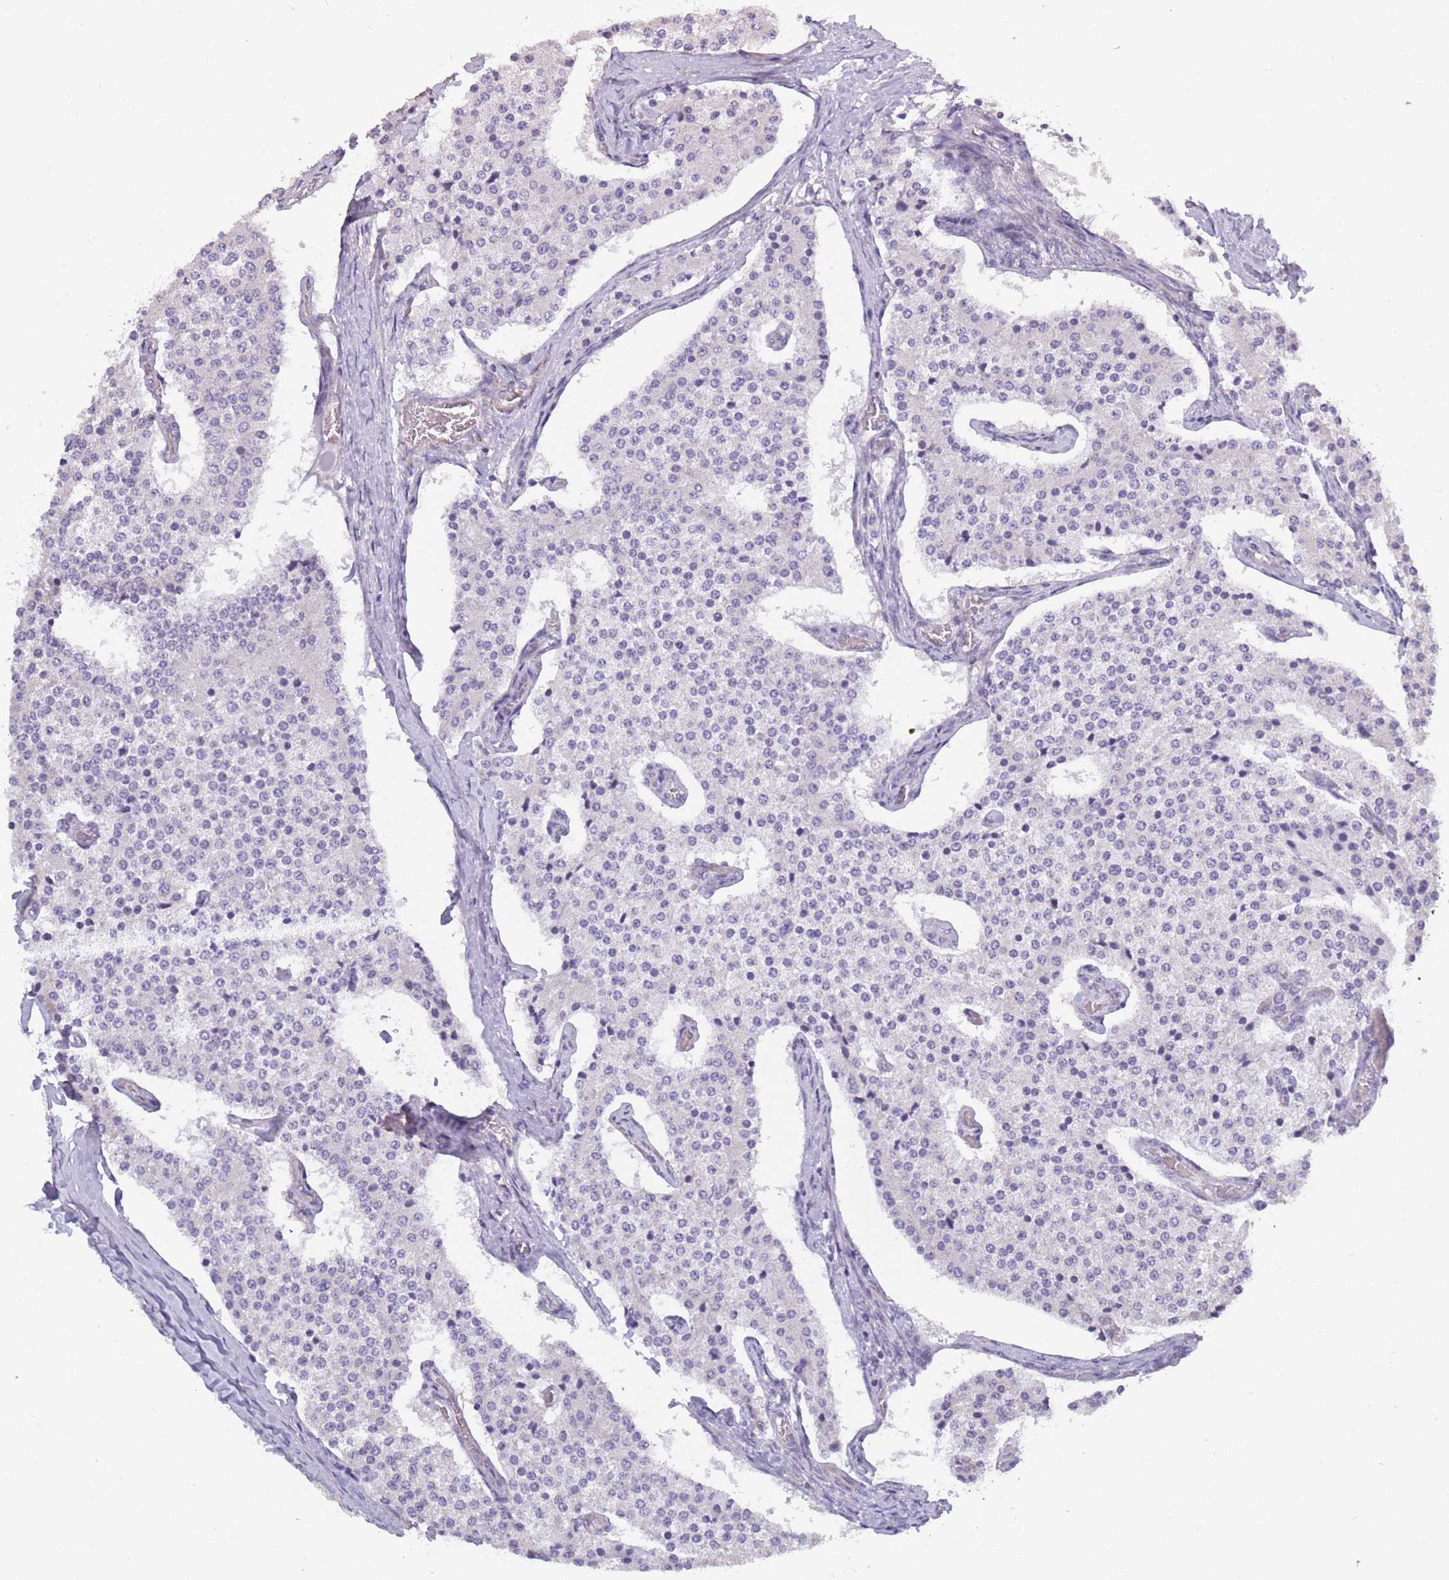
{"staining": {"intensity": "negative", "quantity": "none", "location": "none"}, "tissue": "carcinoid", "cell_type": "Tumor cells", "image_type": "cancer", "snomed": [{"axis": "morphology", "description": "Carcinoid, malignant, NOS"}, {"axis": "topography", "description": "Colon"}], "caption": "DAB immunohistochemical staining of human malignant carcinoid reveals no significant staining in tumor cells.", "gene": "CCNQ", "patient": {"sex": "female", "age": 52}}